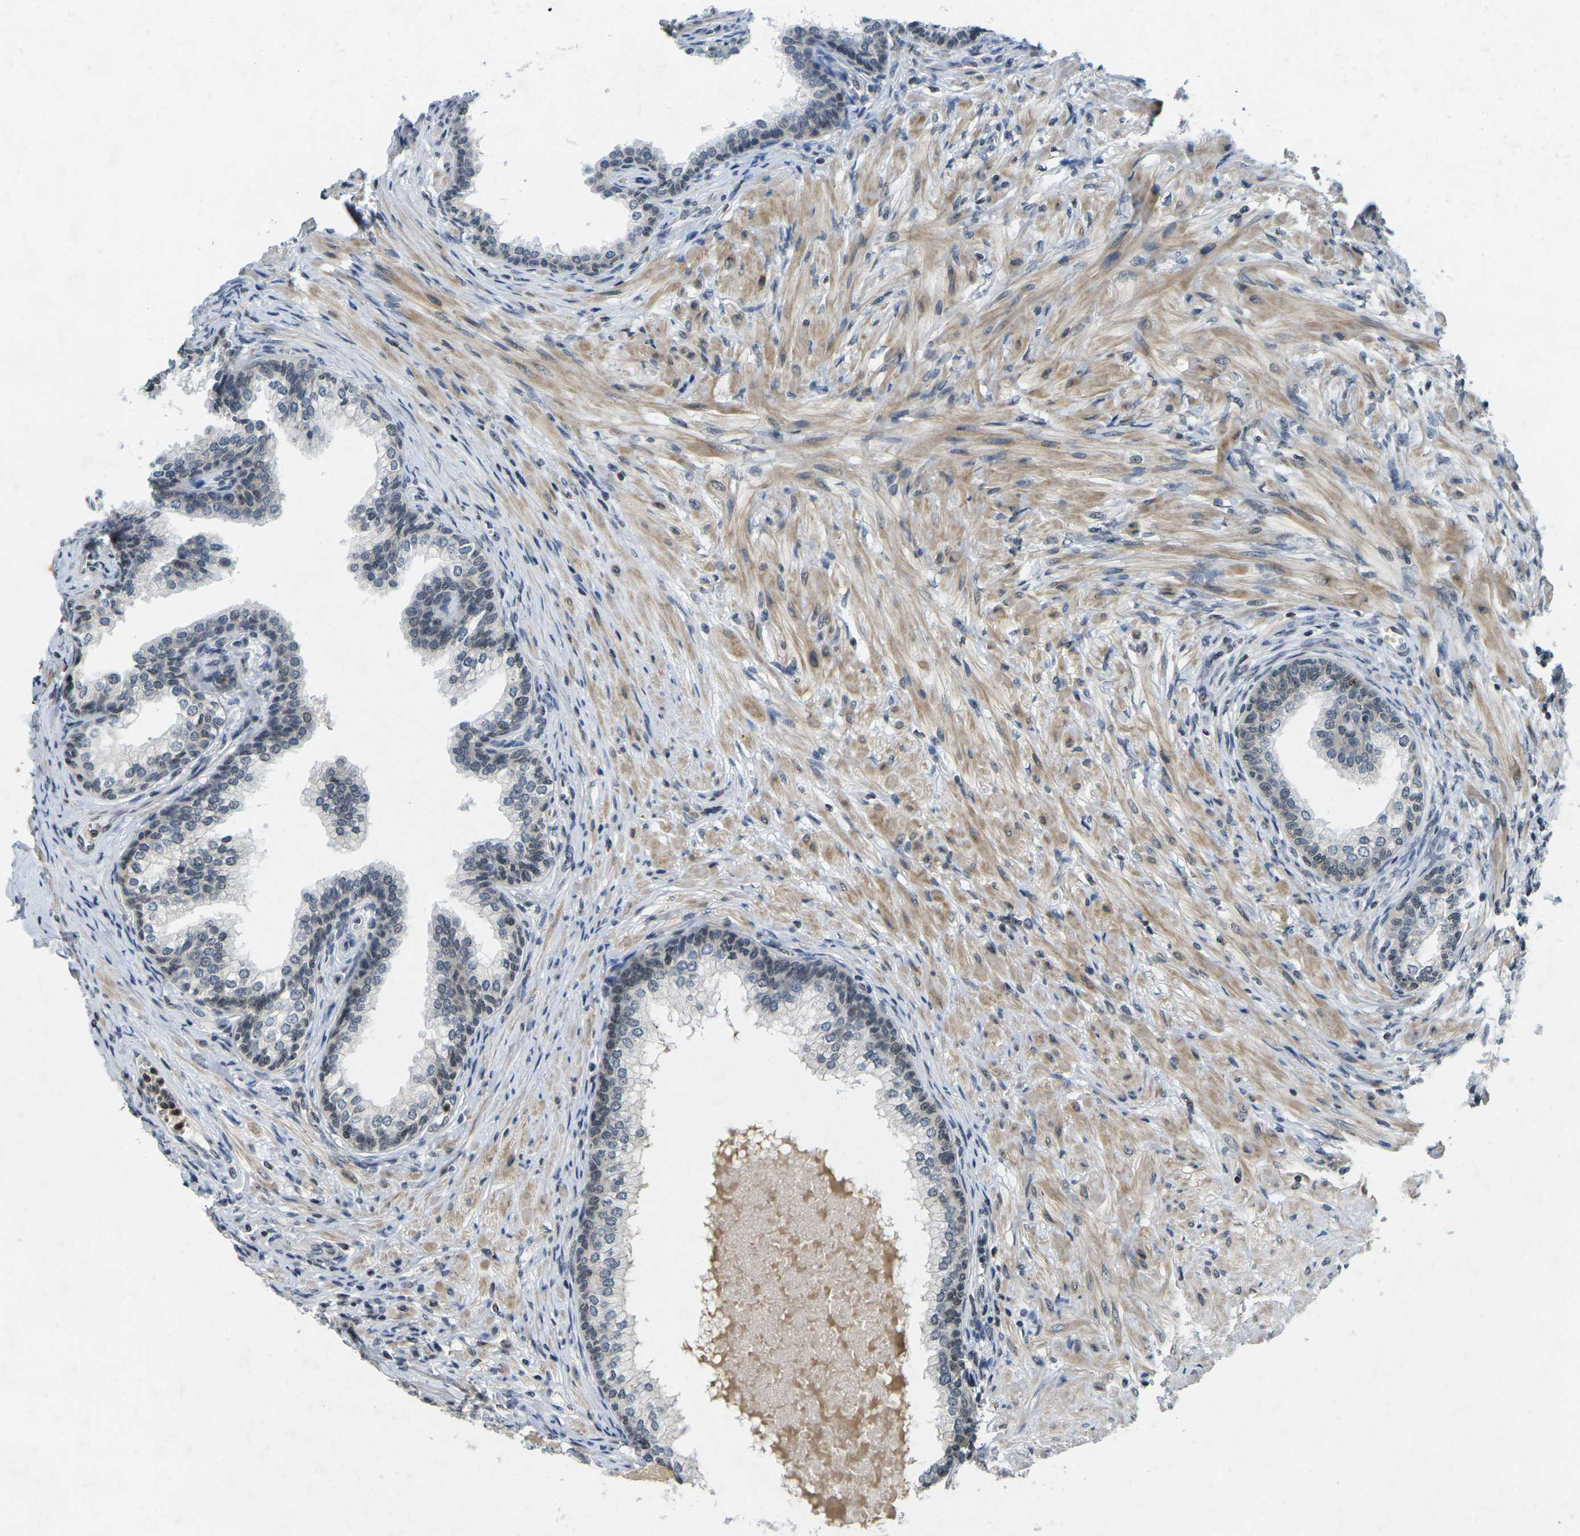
{"staining": {"intensity": "weak", "quantity": "<25%", "location": "nuclear"}, "tissue": "prostate", "cell_type": "Glandular cells", "image_type": "normal", "snomed": [{"axis": "morphology", "description": "Normal tissue, NOS"}, {"axis": "morphology", "description": "Urothelial carcinoma, Low grade"}, {"axis": "topography", "description": "Urinary bladder"}, {"axis": "topography", "description": "Prostate"}], "caption": "IHC histopathology image of normal prostate stained for a protein (brown), which reveals no positivity in glandular cells. (Brightfield microscopy of DAB IHC at high magnification).", "gene": "C1QC", "patient": {"sex": "male", "age": 60}}